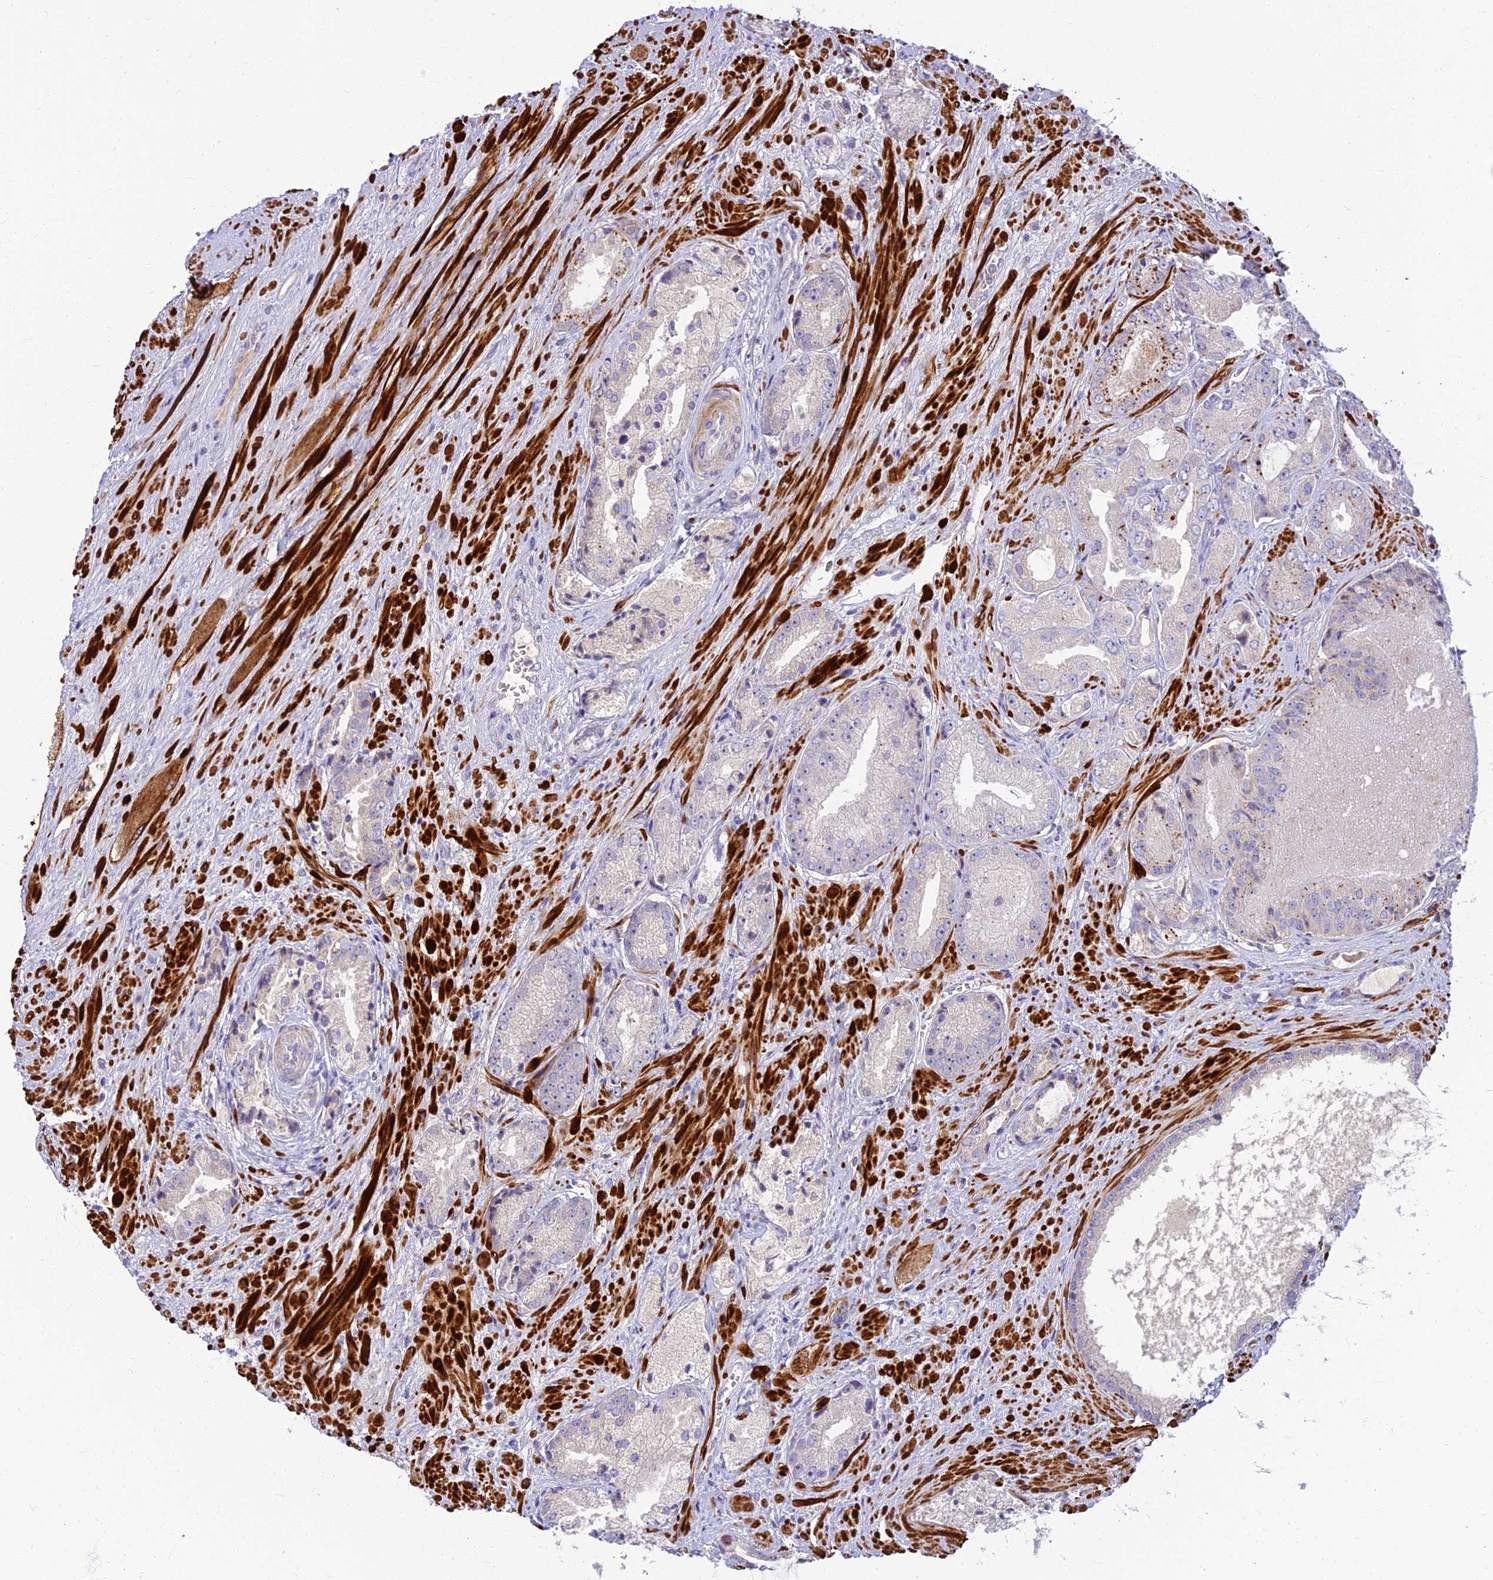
{"staining": {"intensity": "moderate", "quantity": "25%-75%", "location": "cytoplasmic/membranous"}, "tissue": "prostate cancer", "cell_type": "Tumor cells", "image_type": "cancer", "snomed": [{"axis": "morphology", "description": "Adenocarcinoma, High grade"}, {"axis": "topography", "description": "Prostate"}], "caption": "The image demonstrates staining of prostate adenocarcinoma (high-grade), revealing moderate cytoplasmic/membranous protein positivity (brown color) within tumor cells. (brown staining indicates protein expression, while blue staining denotes nuclei).", "gene": "CLIP4", "patient": {"sex": "male", "age": 71}}